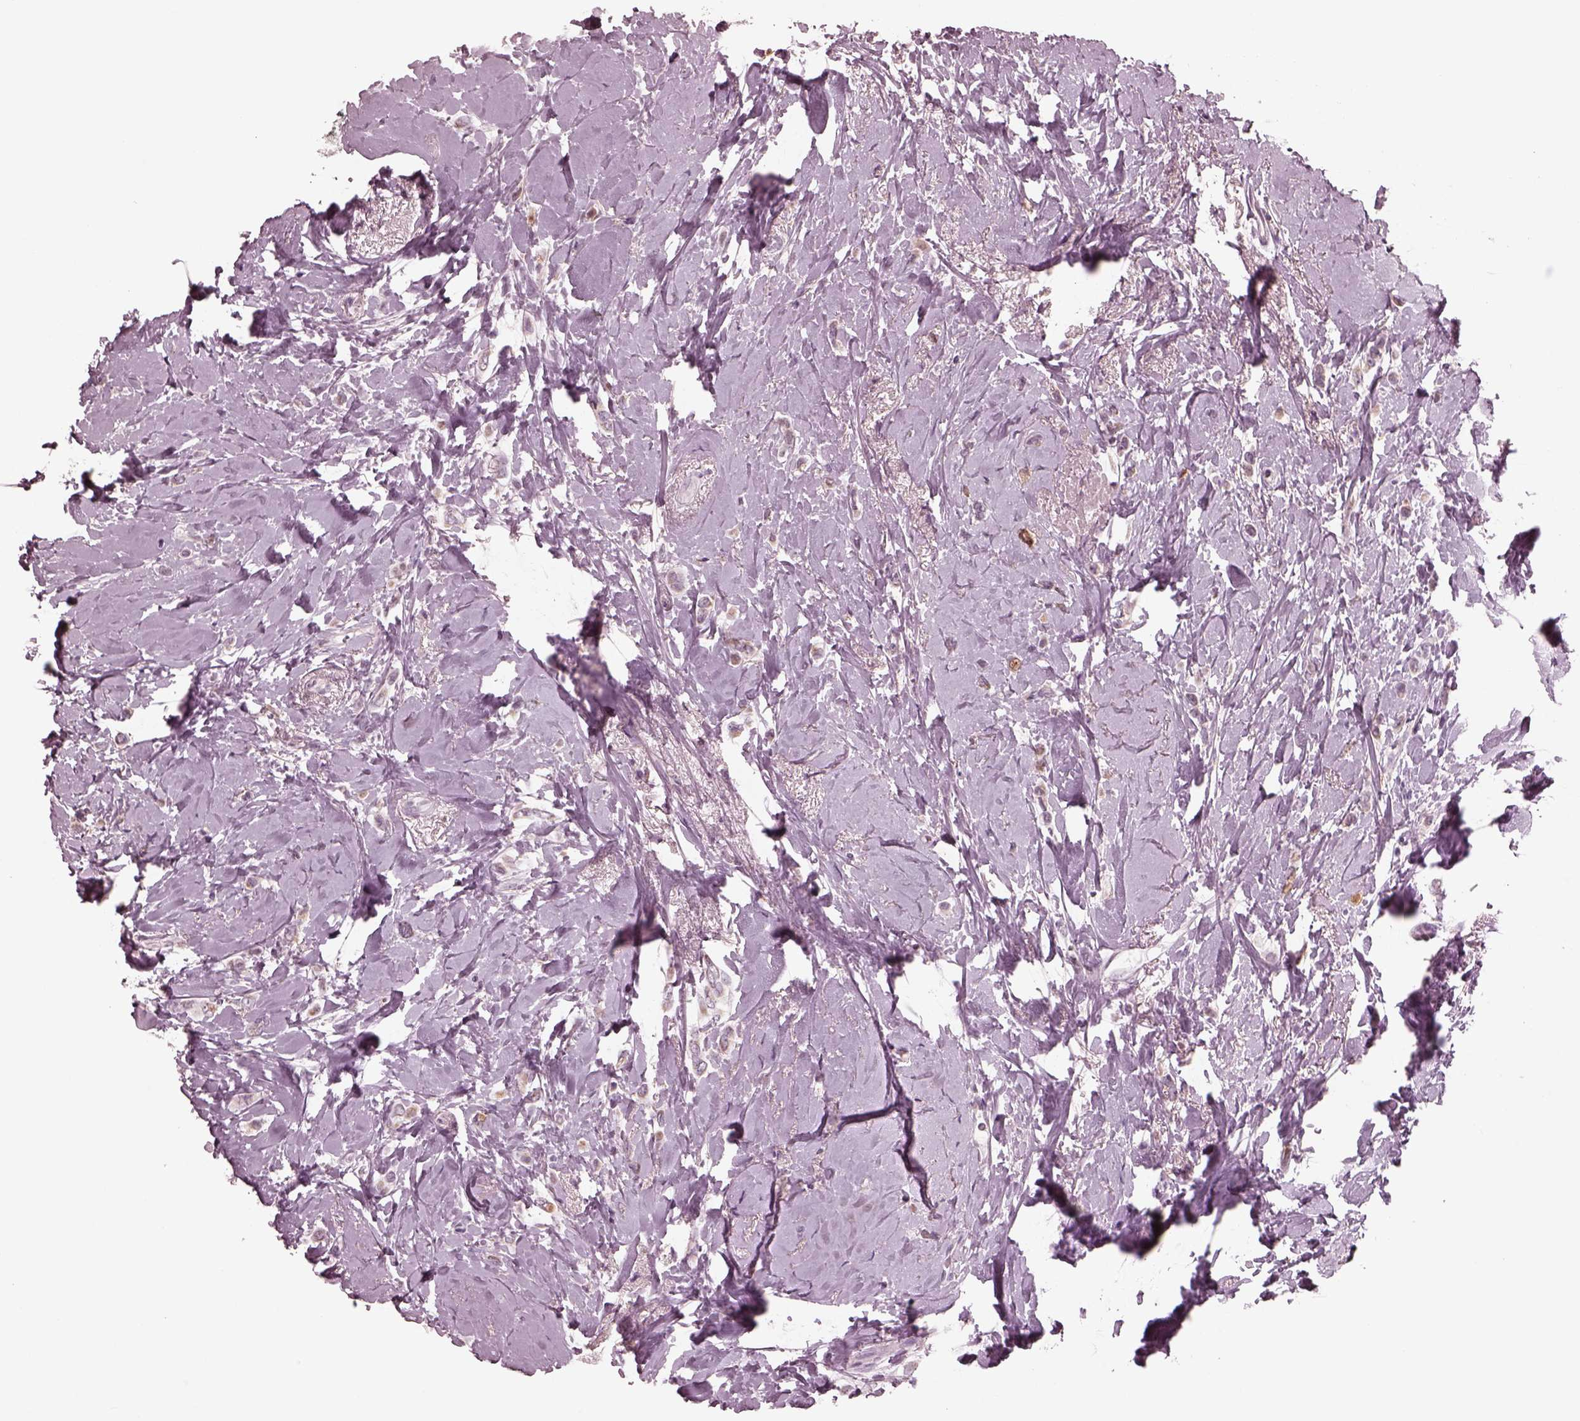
{"staining": {"intensity": "weak", "quantity": "<25%", "location": "cytoplasmic/membranous"}, "tissue": "breast cancer", "cell_type": "Tumor cells", "image_type": "cancer", "snomed": [{"axis": "morphology", "description": "Lobular carcinoma"}, {"axis": "topography", "description": "Breast"}], "caption": "Tumor cells are negative for brown protein staining in breast cancer (lobular carcinoma).", "gene": "CELSR3", "patient": {"sex": "female", "age": 66}}